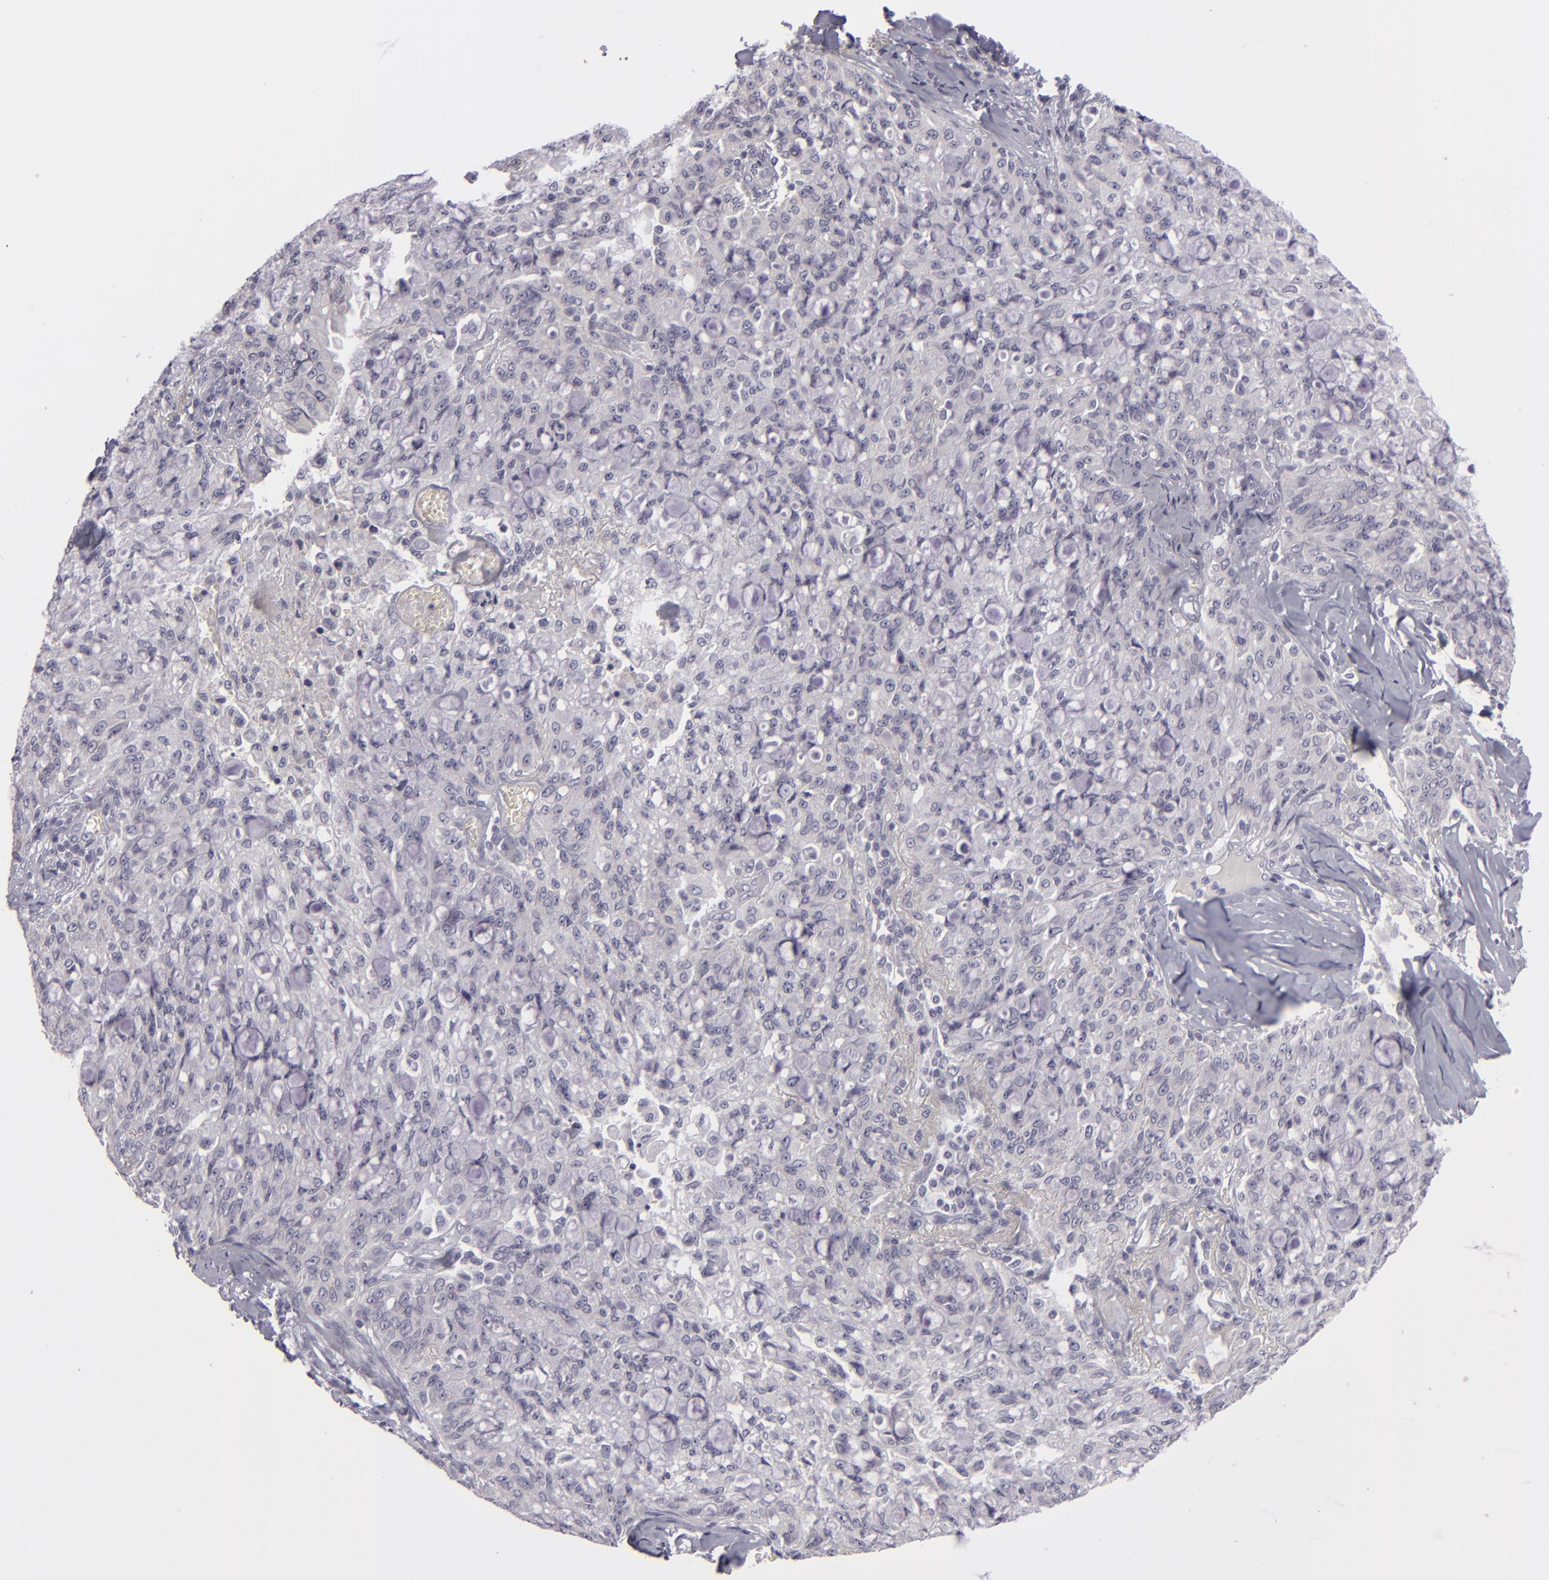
{"staining": {"intensity": "weak", "quantity": "<25%", "location": "cytoplasmic/membranous"}, "tissue": "lung cancer", "cell_type": "Tumor cells", "image_type": "cancer", "snomed": [{"axis": "morphology", "description": "Adenocarcinoma, NOS"}, {"axis": "topography", "description": "Lung"}], "caption": "Tumor cells show no significant protein positivity in lung cancer (adenocarcinoma).", "gene": "DLG4", "patient": {"sex": "female", "age": 44}}